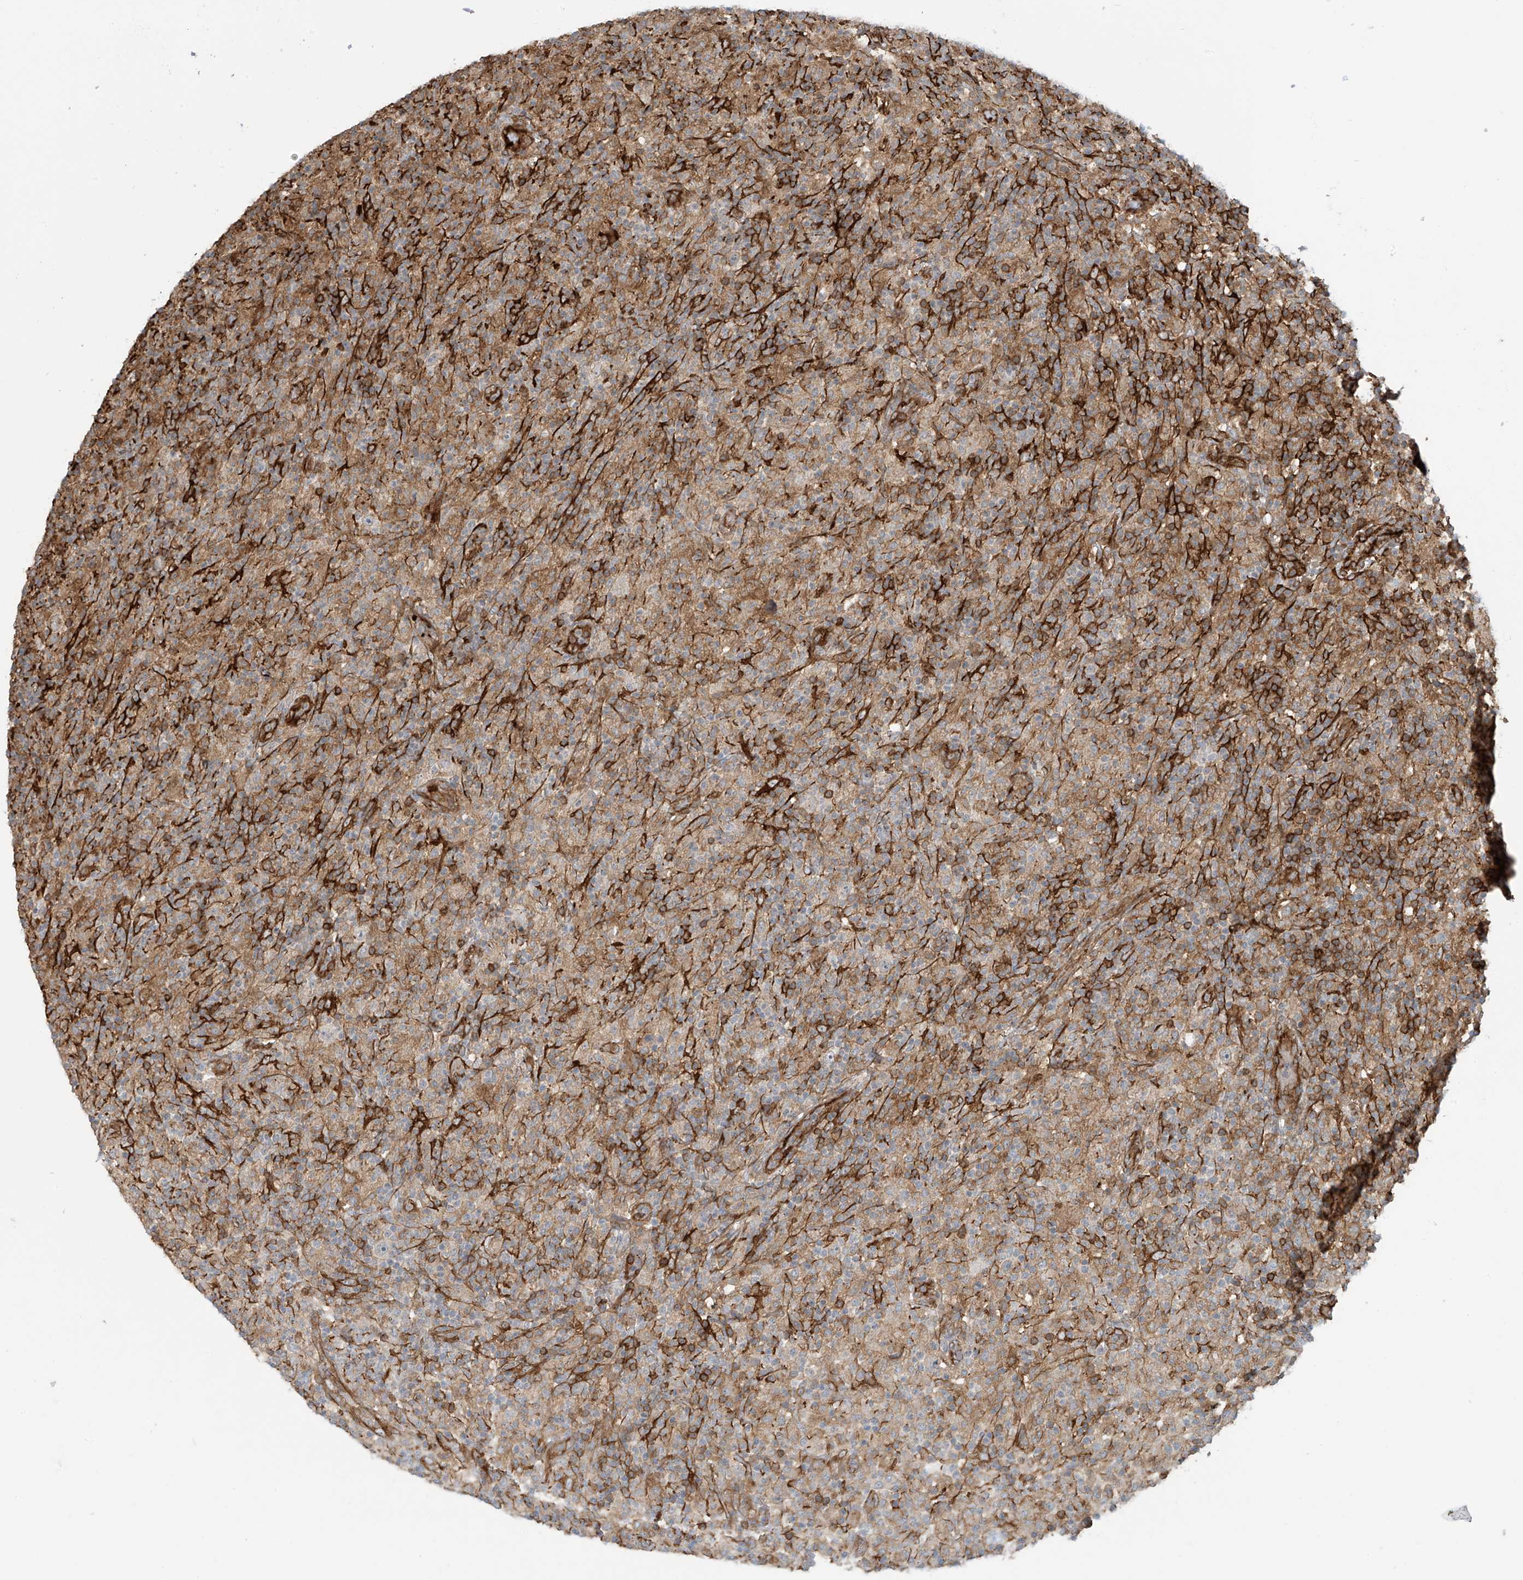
{"staining": {"intensity": "weak", "quantity": "25%-75%", "location": "cytoplasmic/membranous"}, "tissue": "lymphoma", "cell_type": "Tumor cells", "image_type": "cancer", "snomed": [{"axis": "morphology", "description": "Hodgkin's disease, NOS"}, {"axis": "topography", "description": "Lymph node"}], "caption": "An image of lymphoma stained for a protein demonstrates weak cytoplasmic/membranous brown staining in tumor cells.", "gene": "SLC9A2", "patient": {"sex": "male", "age": 70}}